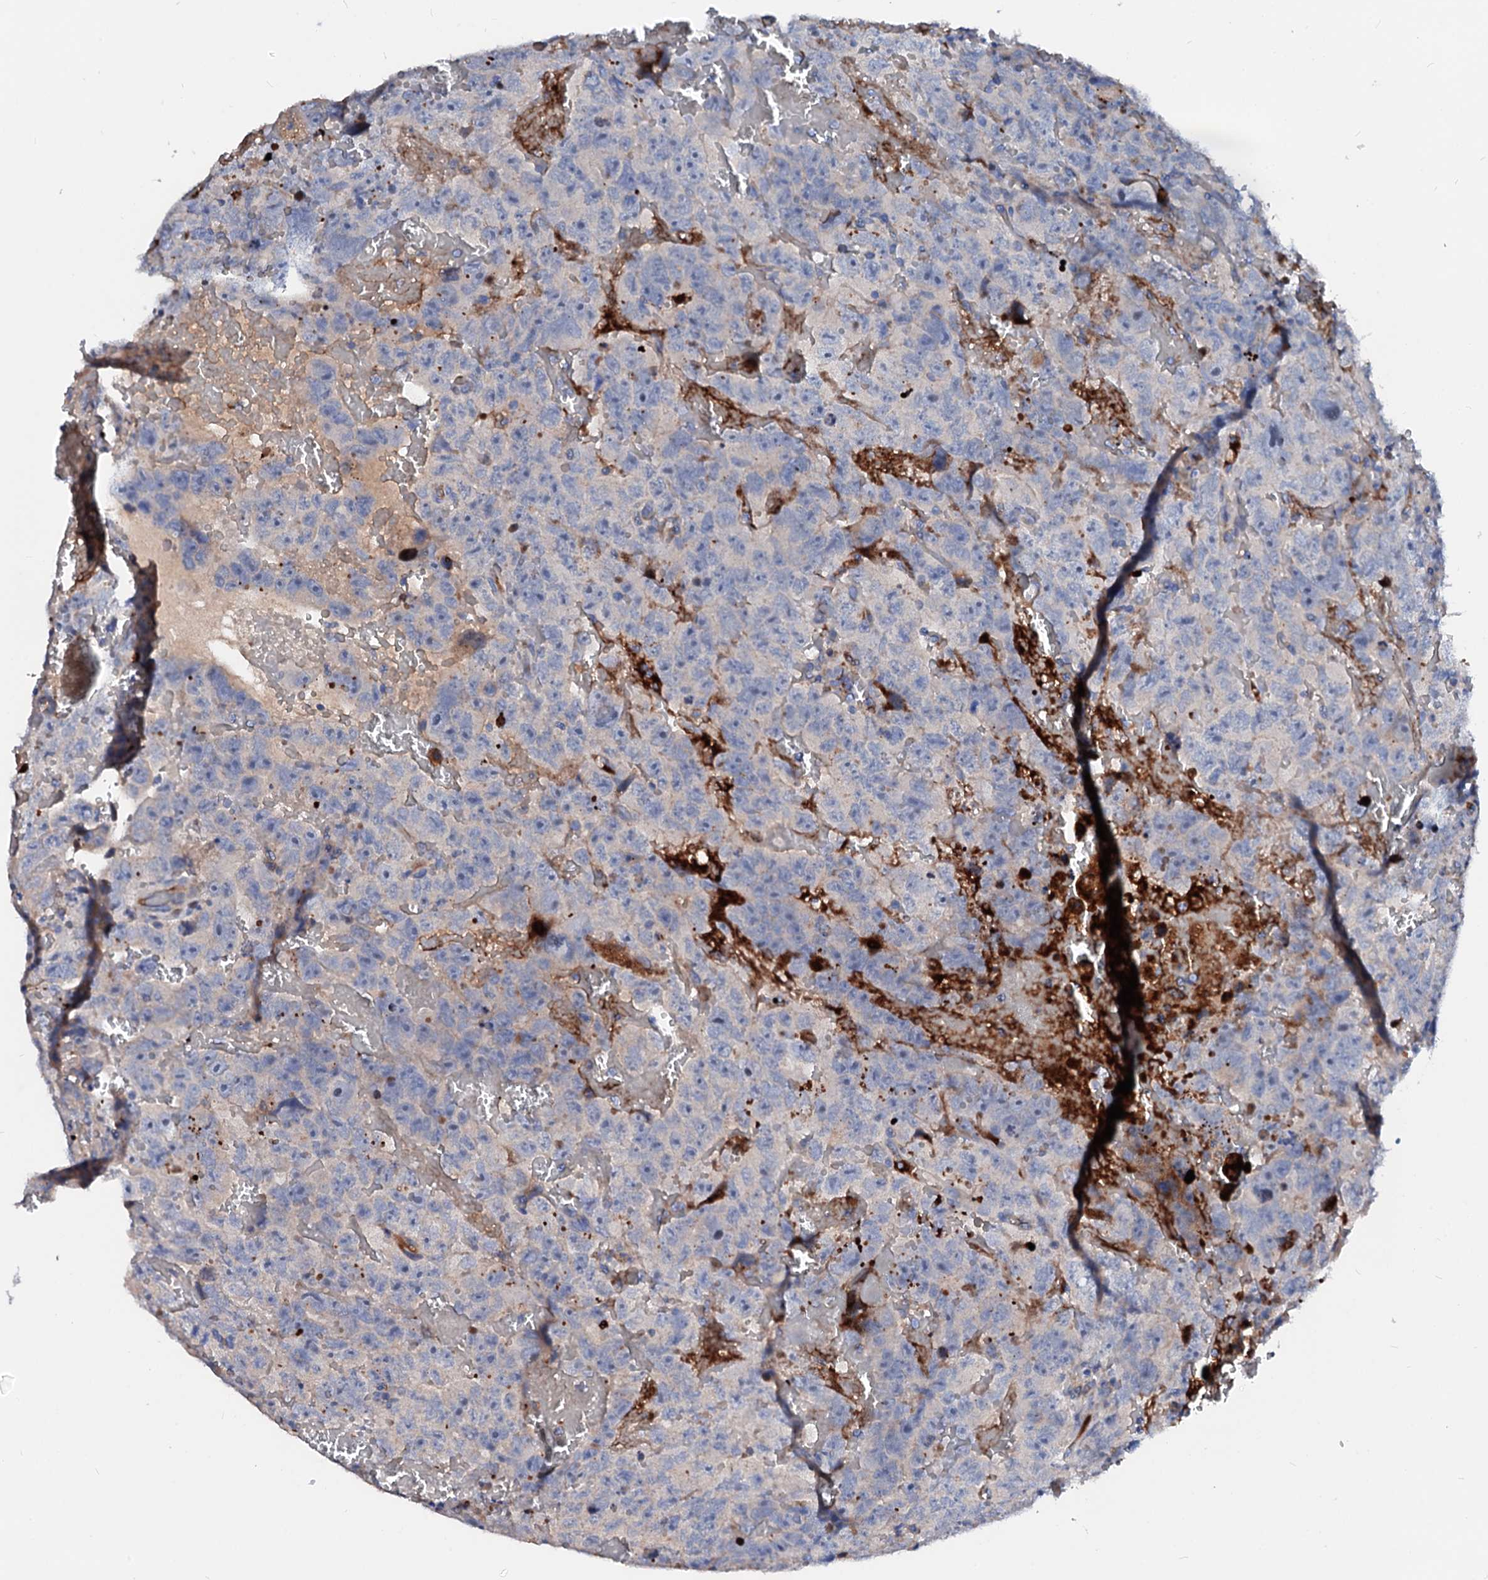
{"staining": {"intensity": "negative", "quantity": "none", "location": "none"}, "tissue": "testis cancer", "cell_type": "Tumor cells", "image_type": "cancer", "snomed": [{"axis": "morphology", "description": "Carcinoma, Embryonal, NOS"}, {"axis": "topography", "description": "Testis"}], "caption": "An immunohistochemistry (IHC) micrograph of embryonal carcinoma (testis) is shown. There is no staining in tumor cells of embryonal carcinoma (testis).", "gene": "SLC10A7", "patient": {"sex": "male", "age": 45}}